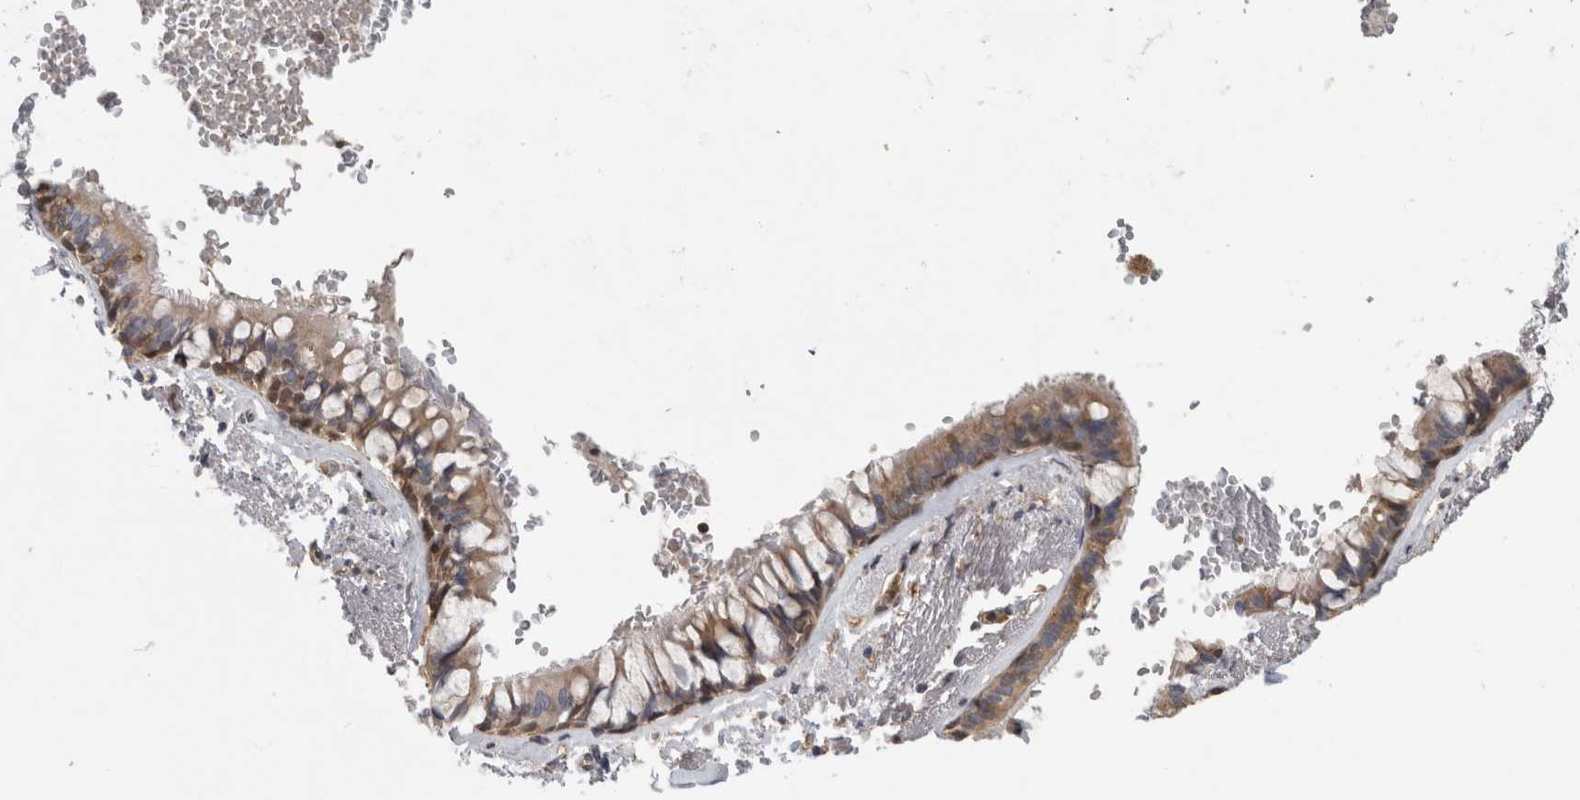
{"staining": {"intensity": "moderate", "quantity": ">75%", "location": "cytoplasmic/membranous,nuclear"}, "tissue": "soft tissue", "cell_type": "Fibroblasts", "image_type": "normal", "snomed": [{"axis": "morphology", "description": "Normal tissue, NOS"}, {"axis": "topography", "description": "Cartilage tissue"}, {"axis": "topography", "description": "Bronchus"}], "caption": "Immunohistochemistry (DAB) staining of unremarkable soft tissue demonstrates moderate cytoplasmic/membranous,nuclear protein staining in approximately >75% of fibroblasts. (IHC, brightfield microscopy, high magnification).", "gene": "ASTN2", "patient": {"sex": "female", "age": 73}}